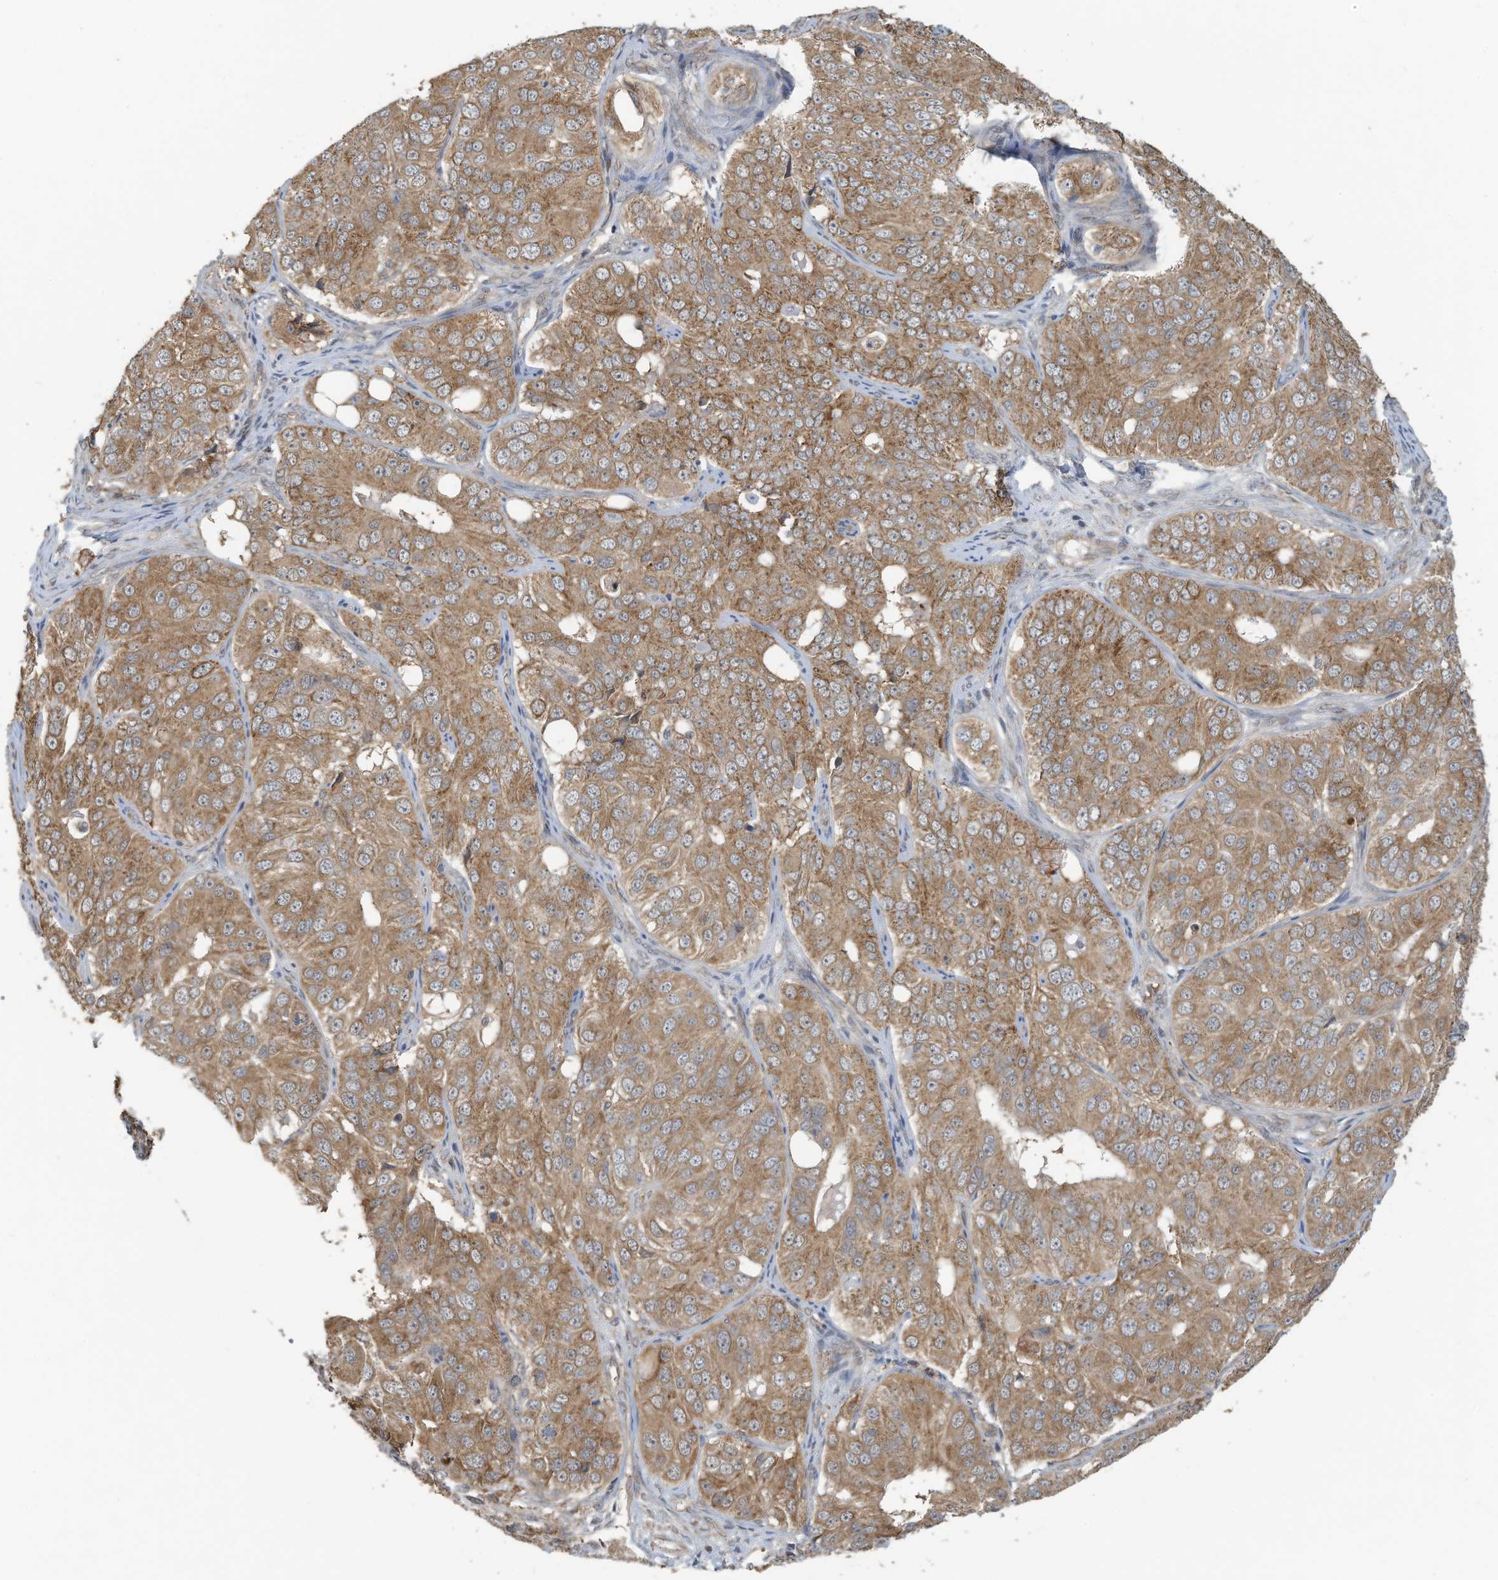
{"staining": {"intensity": "moderate", "quantity": ">75%", "location": "cytoplasmic/membranous"}, "tissue": "ovarian cancer", "cell_type": "Tumor cells", "image_type": "cancer", "snomed": [{"axis": "morphology", "description": "Carcinoma, endometroid"}, {"axis": "topography", "description": "Ovary"}], "caption": "Tumor cells exhibit moderate cytoplasmic/membranous positivity in approximately >75% of cells in ovarian cancer.", "gene": "ERI2", "patient": {"sex": "female", "age": 51}}